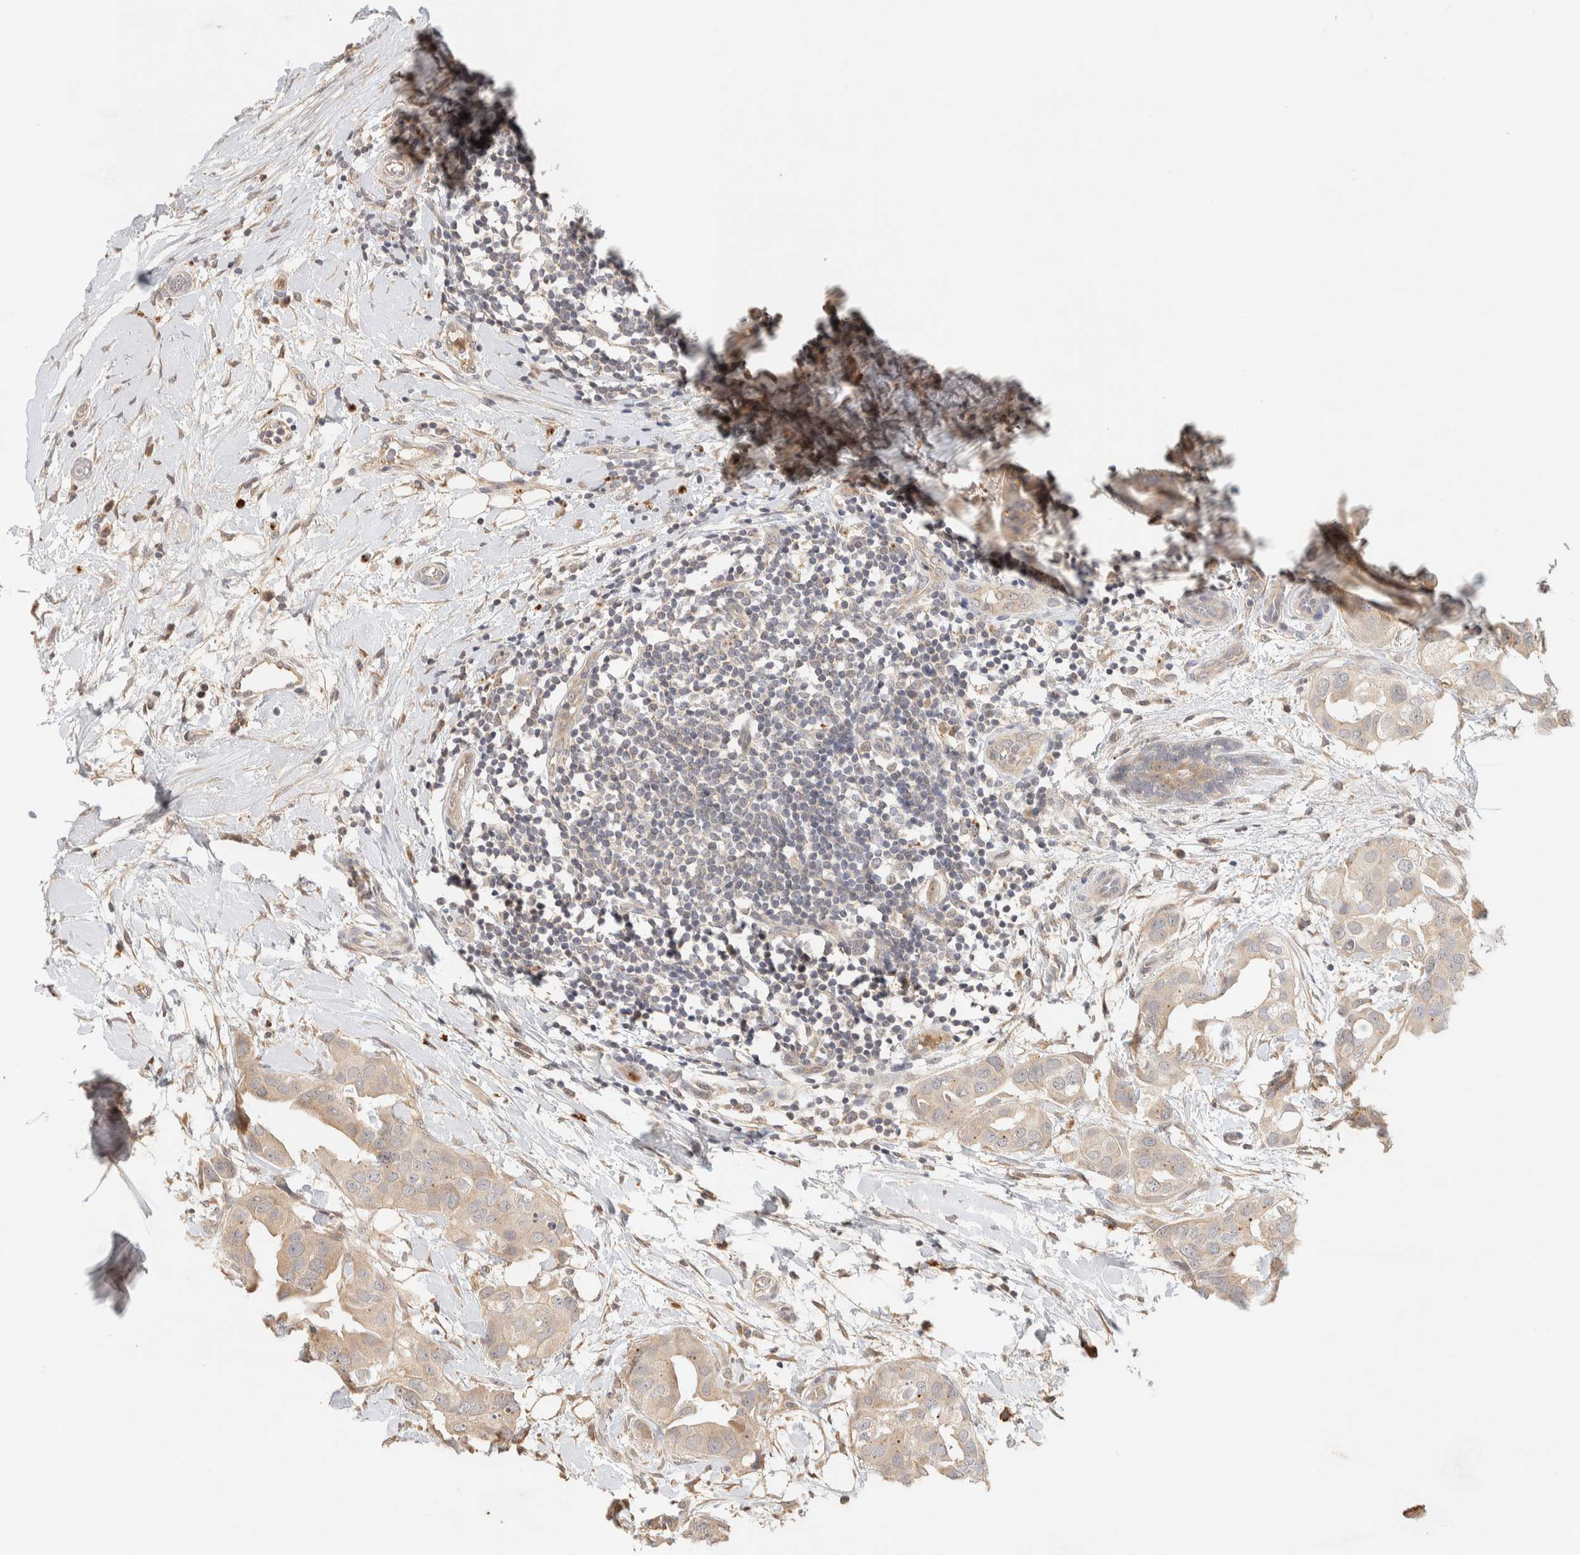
{"staining": {"intensity": "weak", "quantity": ">75%", "location": "cytoplasmic/membranous"}, "tissue": "breast cancer", "cell_type": "Tumor cells", "image_type": "cancer", "snomed": [{"axis": "morphology", "description": "Duct carcinoma"}, {"axis": "topography", "description": "Breast"}], "caption": "Tumor cells show low levels of weak cytoplasmic/membranous staining in approximately >75% of cells in human breast cancer (infiltrating ductal carcinoma).", "gene": "ITPA", "patient": {"sex": "female", "age": 40}}